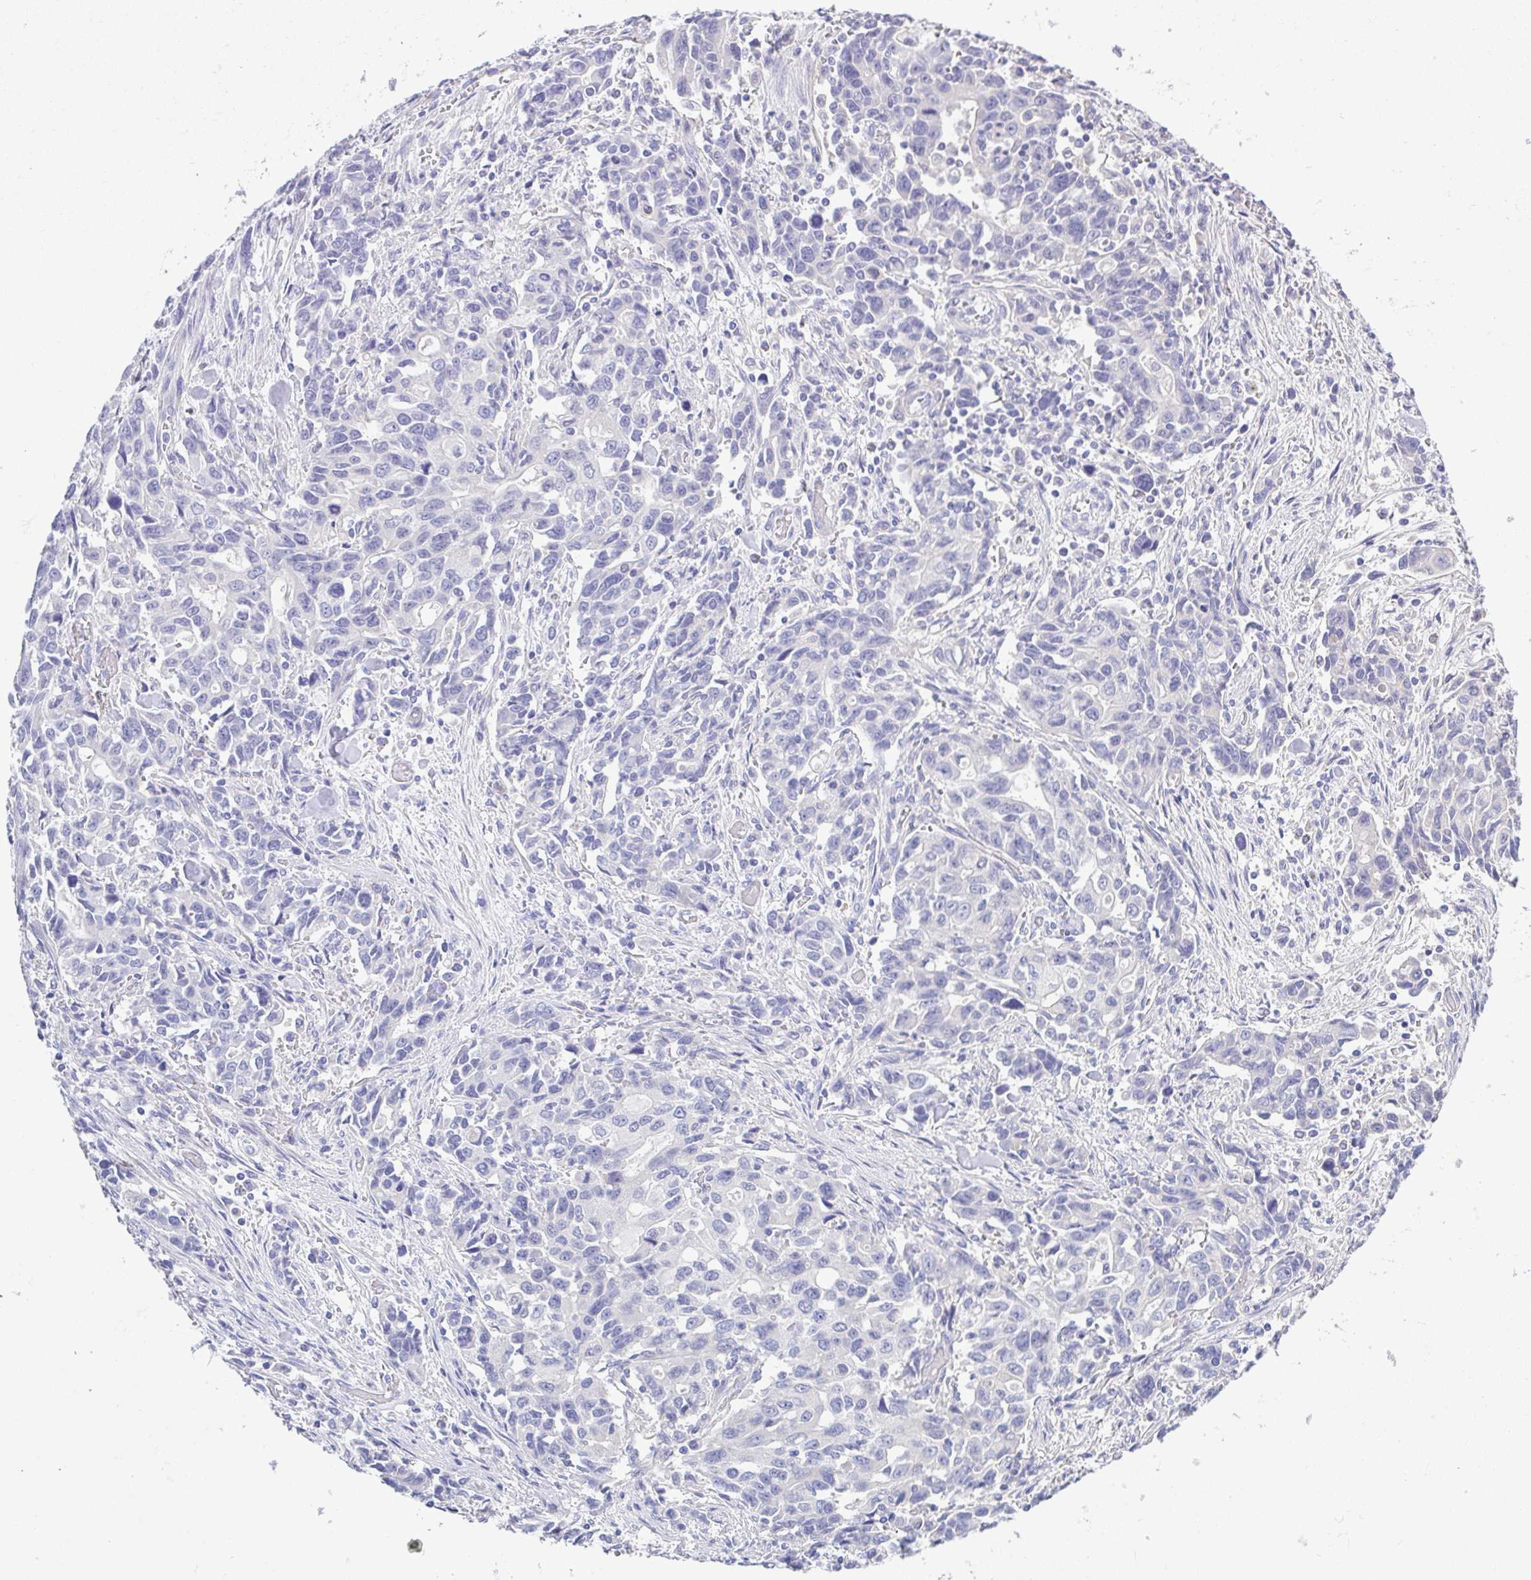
{"staining": {"intensity": "negative", "quantity": "none", "location": "none"}, "tissue": "stomach cancer", "cell_type": "Tumor cells", "image_type": "cancer", "snomed": [{"axis": "morphology", "description": "Adenocarcinoma, NOS"}, {"axis": "topography", "description": "Stomach, upper"}], "caption": "Immunohistochemical staining of human adenocarcinoma (stomach) displays no significant staining in tumor cells.", "gene": "A1BG", "patient": {"sex": "male", "age": 85}}